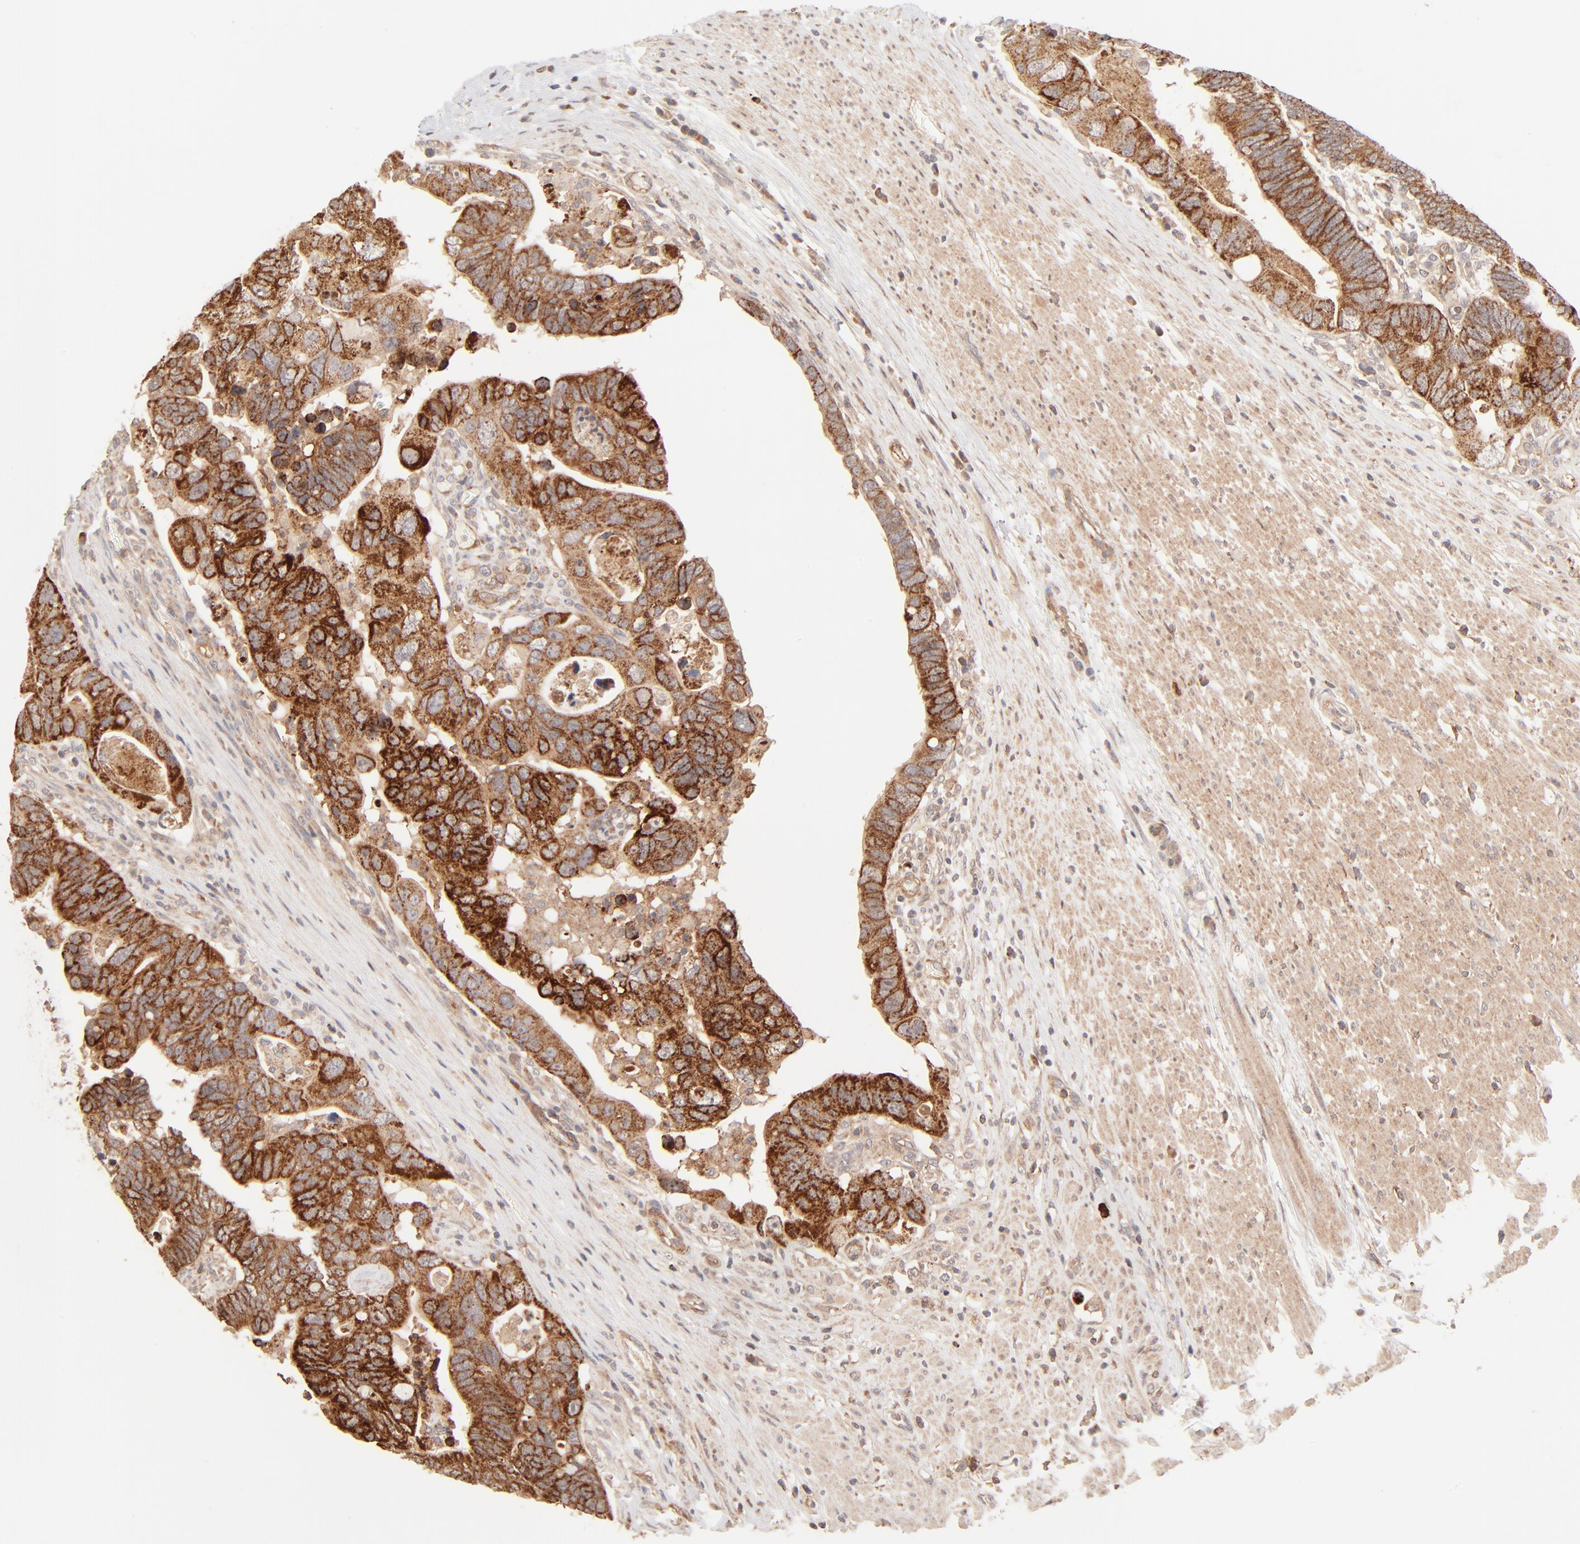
{"staining": {"intensity": "strong", "quantity": ">75%", "location": "cytoplasmic/membranous"}, "tissue": "colorectal cancer", "cell_type": "Tumor cells", "image_type": "cancer", "snomed": [{"axis": "morphology", "description": "Adenocarcinoma, NOS"}, {"axis": "topography", "description": "Rectum"}], "caption": "This photomicrograph reveals colorectal cancer stained with IHC to label a protein in brown. The cytoplasmic/membranous of tumor cells show strong positivity for the protein. Nuclei are counter-stained blue.", "gene": "CSPG4", "patient": {"sex": "male", "age": 53}}